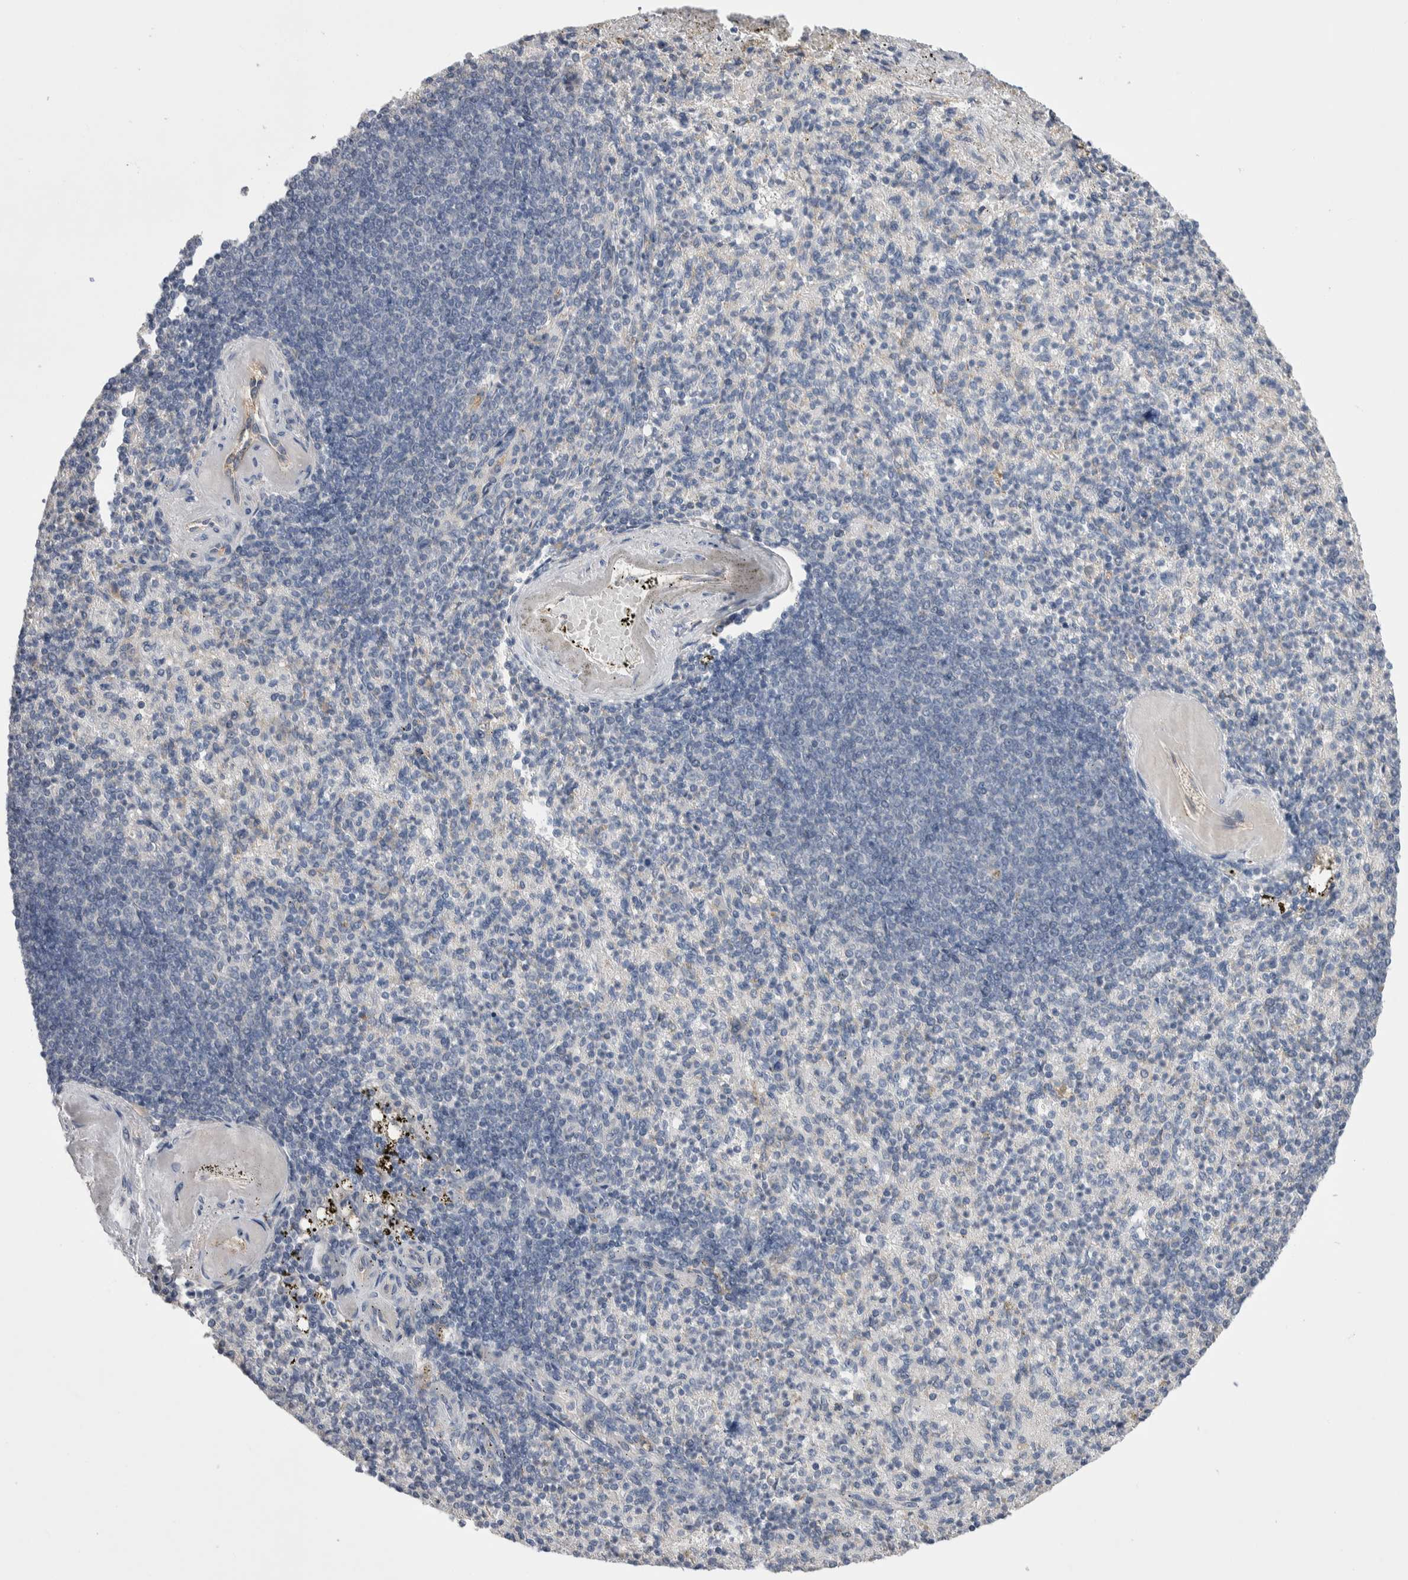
{"staining": {"intensity": "negative", "quantity": "none", "location": "none"}, "tissue": "spleen", "cell_type": "Cells in red pulp", "image_type": "normal", "snomed": [{"axis": "morphology", "description": "Normal tissue, NOS"}, {"axis": "topography", "description": "Spleen"}], "caption": "Spleen was stained to show a protein in brown. There is no significant positivity in cells in red pulp. Brightfield microscopy of immunohistochemistry (IHC) stained with DAB (brown) and hematoxylin (blue), captured at high magnification.", "gene": "CEP131", "patient": {"sex": "female", "age": 74}}